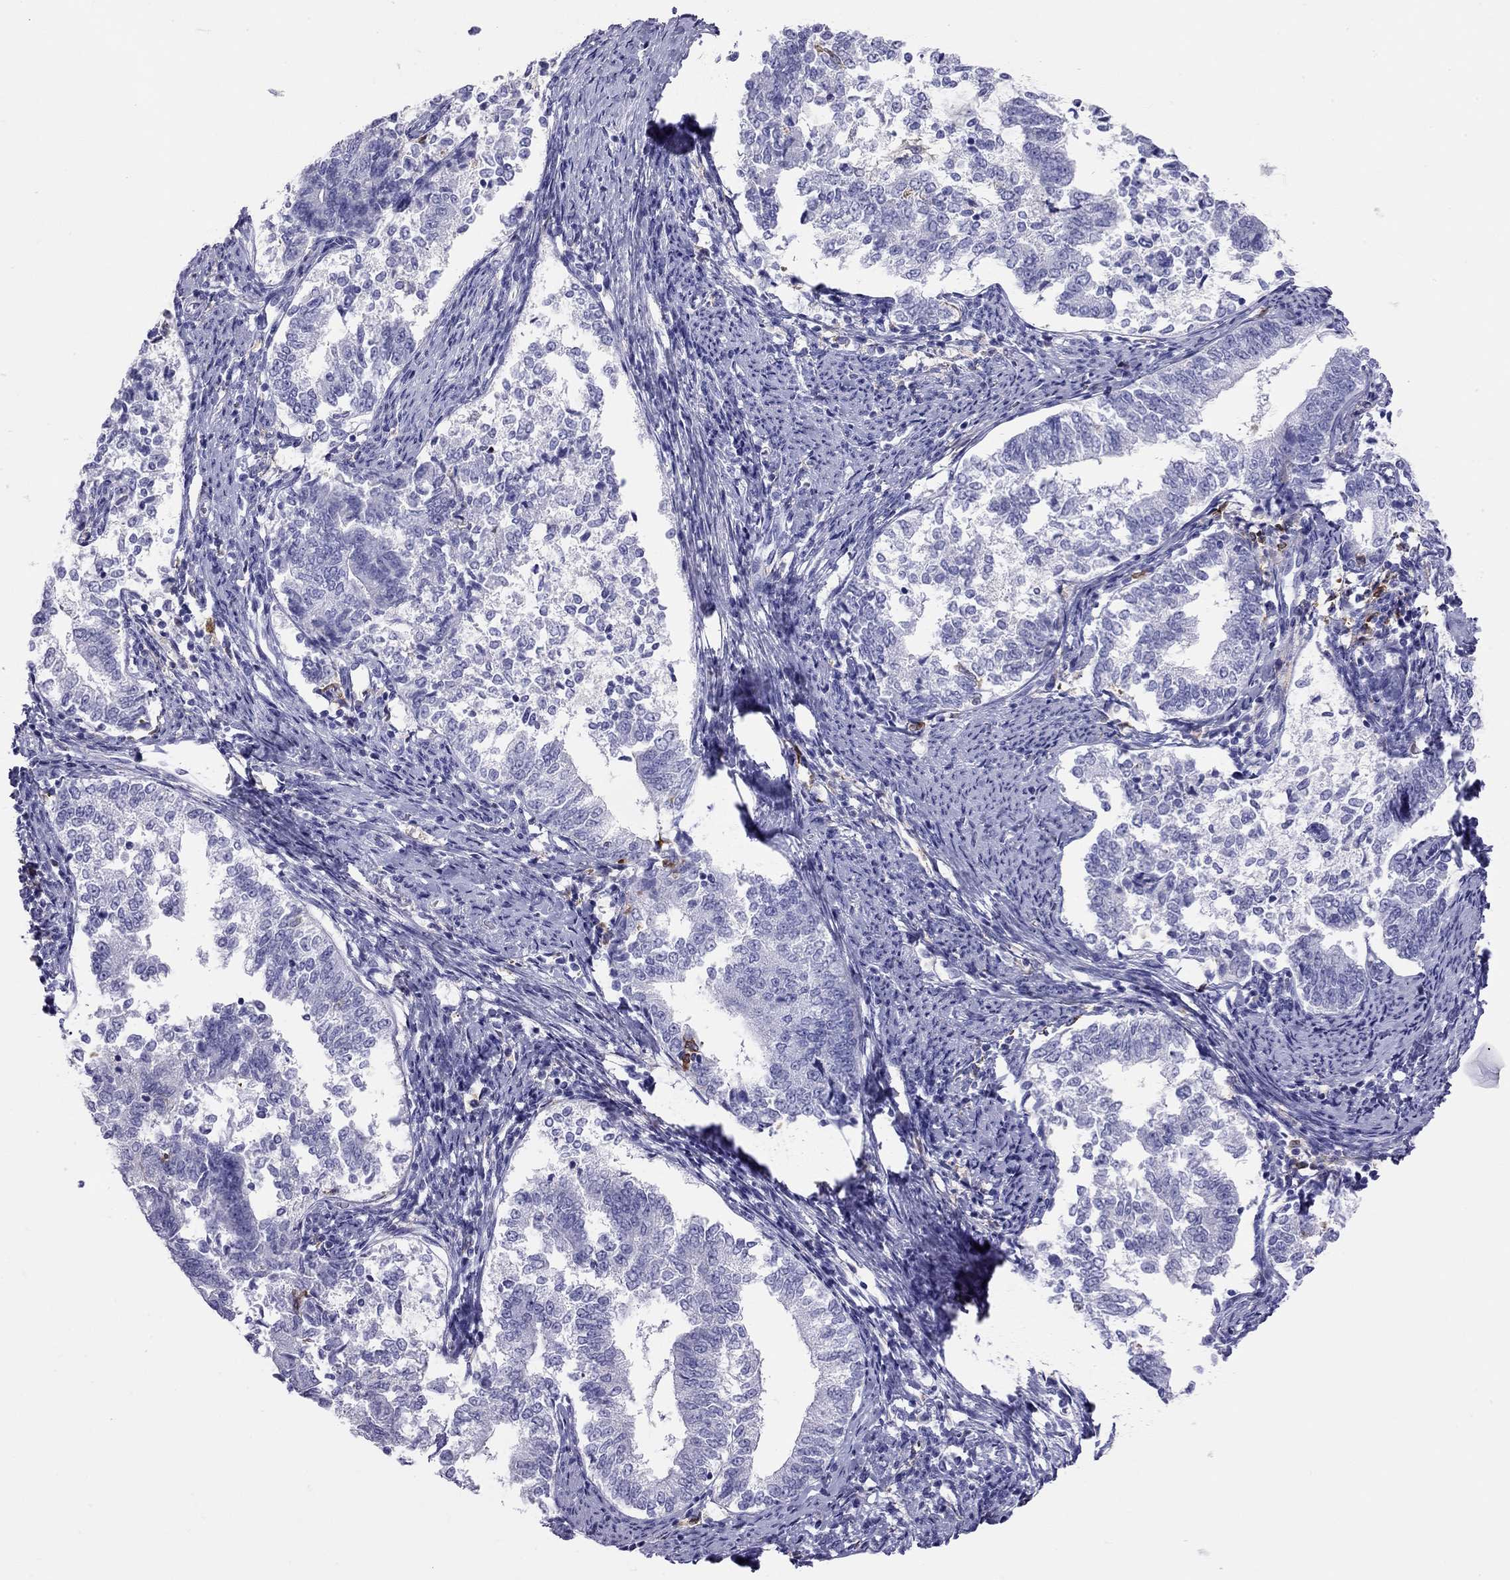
{"staining": {"intensity": "negative", "quantity": "none", "location": "none"}, "tissue": "endometrial cancer", "cell_type": "Tumor cells", "image_type": "cancer", "snomed": [{"axis": "morphology", "description": "Adenocarcinoma, NOS"}, {"axis": "topography", "description": "Endometrium"}], "caption": "A histopathology image of human adenocarcinoma (endometrial) is negative for staining in tumor cells.", "gene": "HLA-DQB2", "patient": {"sex": "female", "age": 65}}